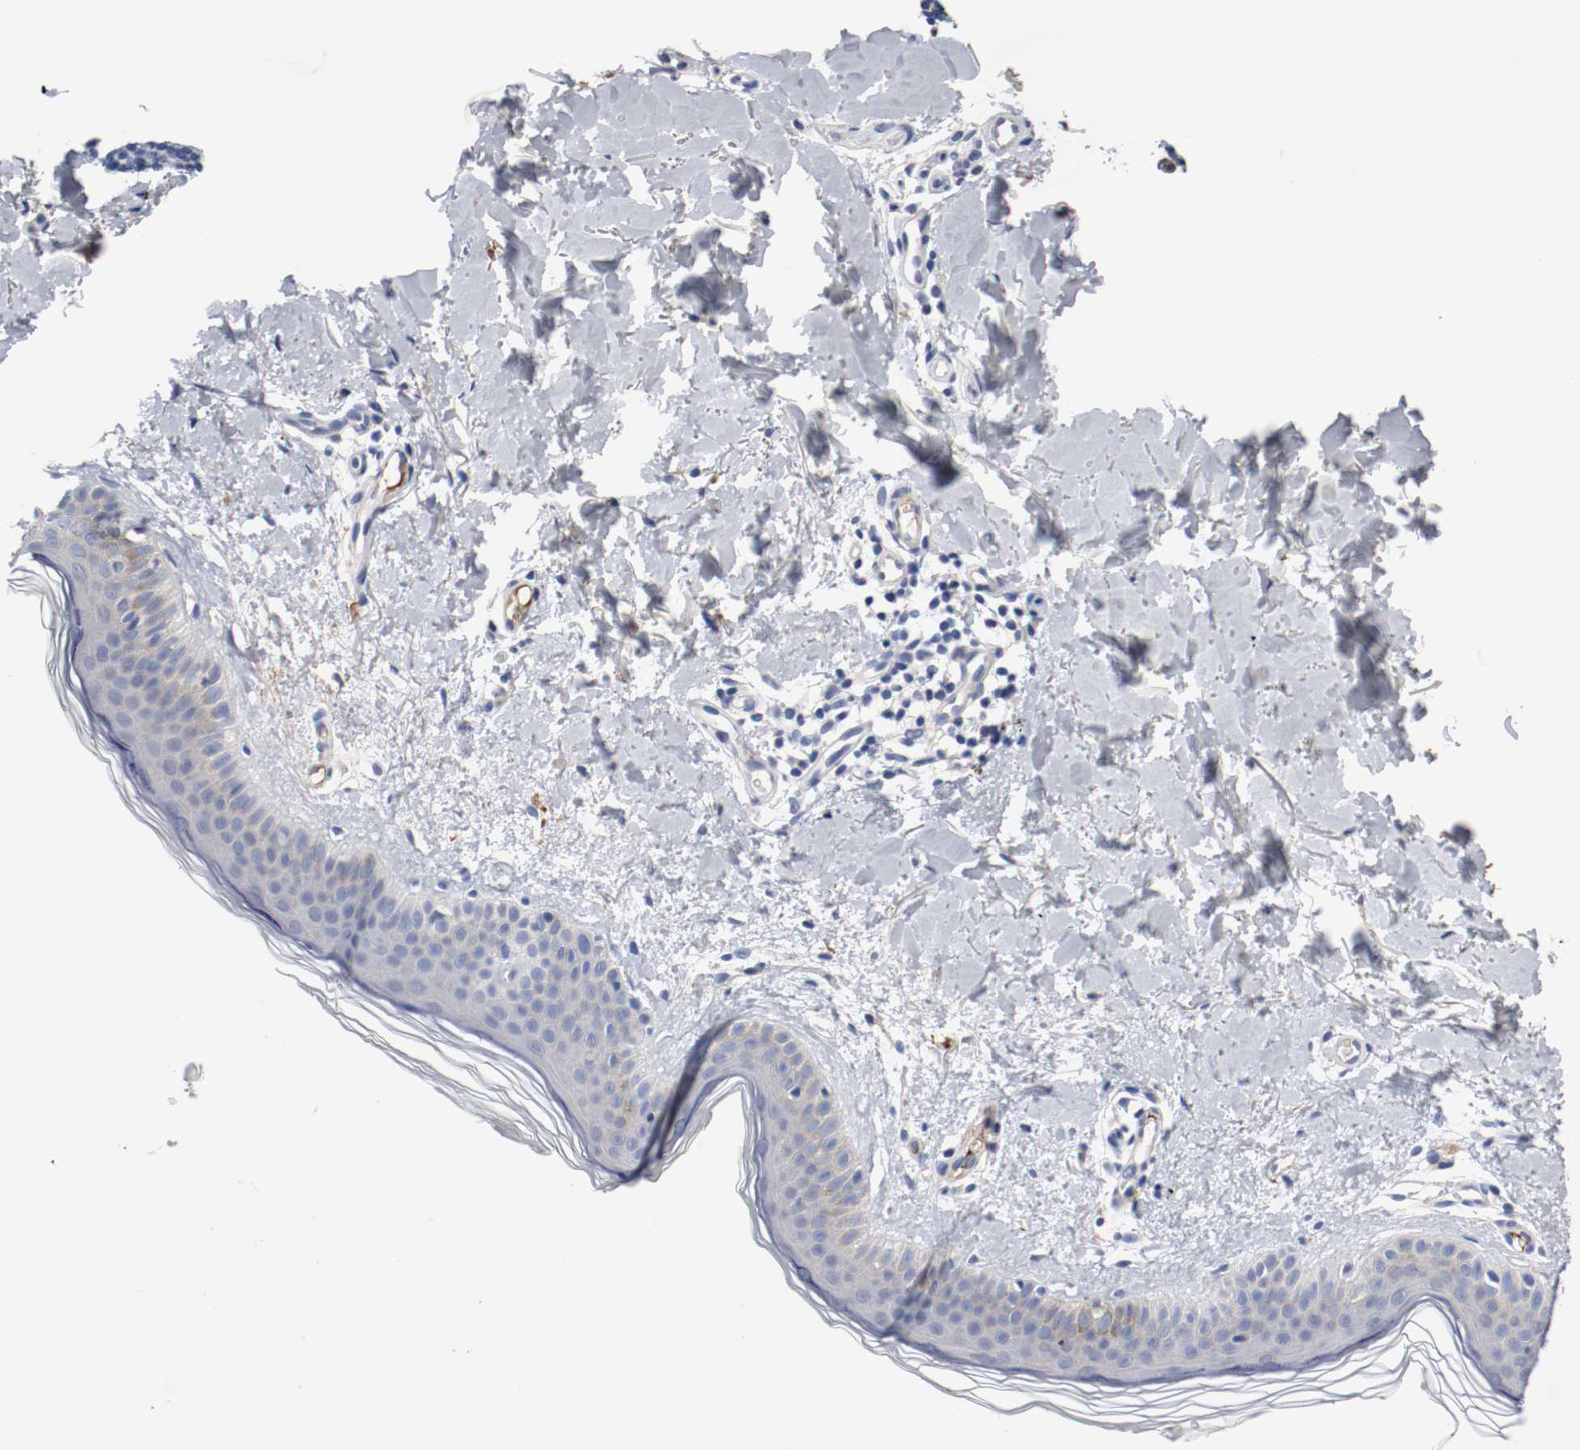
{"staining": {"intensity": "negative", "quantity": "none", "location": "none"}, "tissue": "skin", "cell_type": "Fibroblasts", "image_type": "normal", "snomed": [{"axis": "morphology", "description": "Normal tissue, NOS"}, {"axis": "topography", "description": "Skin"}], "caption": "Protein analysis of unremarkable skin demonstrates no significant staining in fibroblasts. The staining was performed using DAB to visualize the protein expression in brown, while the nuclei were stained in blue with hematoxylin (Magnification: 20x).", "gene": "TNC", "patient": {"sex": "female", "age": 56}}